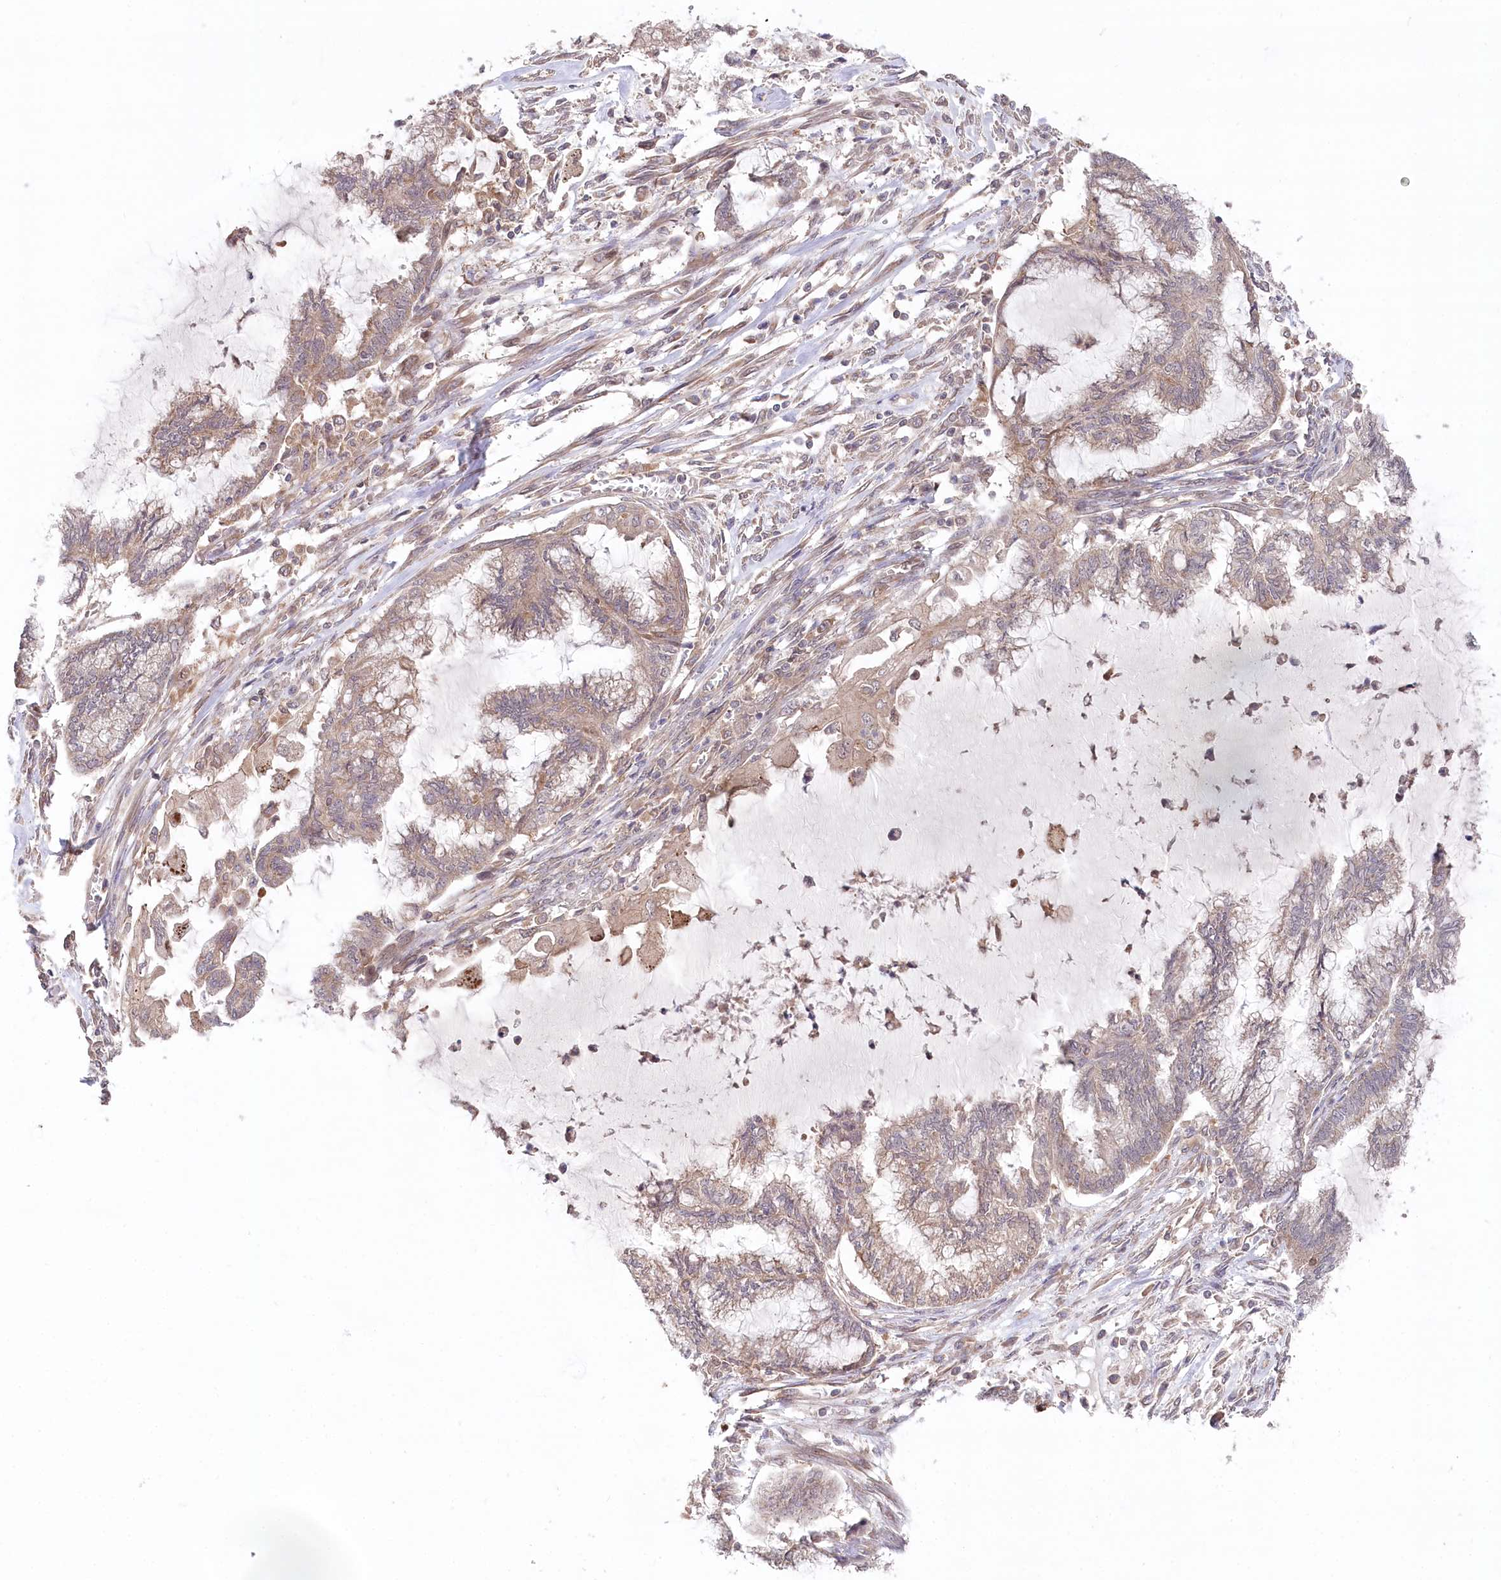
{"staining": {"intensity": "weak", "quantity": "25%-75%", "location": "cytoplasmic/membranous"}, "tissue": "endometrial cancer", "cell_type": "Tumor cells", "image_type": "cancer", "snomed": [{"axis": "morphology", "description": "Adenocarcinoma, NOS"}, {"axis": "topography", "description": "Endometrium"}], "caption": "Immunohistochemical staining of human adenocarcinoma (endometrial) exhibits low levels of weak cytoplasmic/membranous protein positivity in about 25%-75% of tumor cells.", "gene": "PPP1R21", "patient": {"sex": "female", "age": 86}}